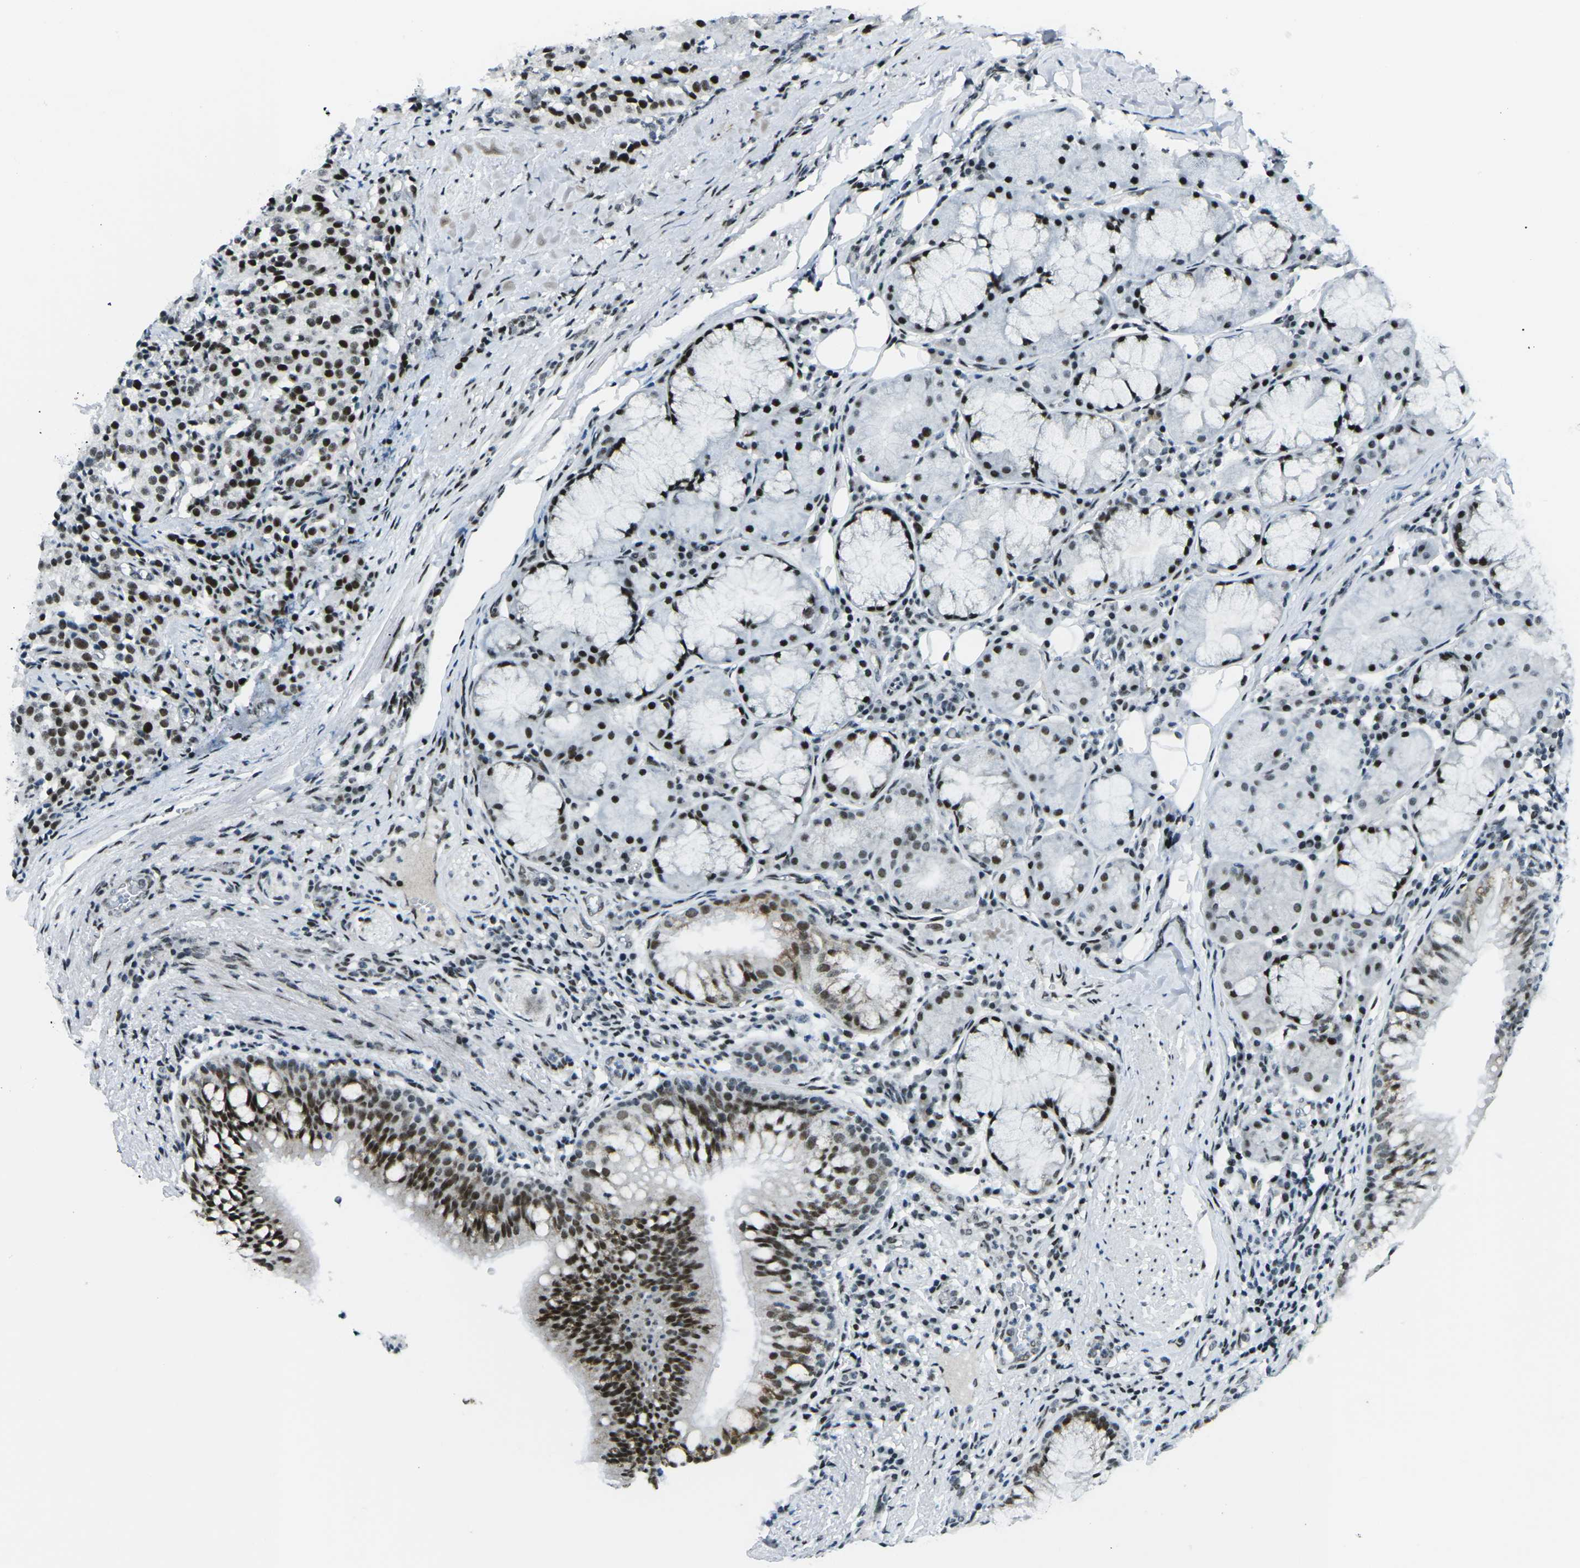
{"staining": {"intensity": "strong", "quantity": ">75%", "location": "nuclear"}, "tissue": "carcinoid", "cell_type": "Tumor cells", "image_type": "cancer", "snomed": [{"axis": "morphology", "description": "Carcinoid, malignant, NOS"}, {"axis": "topography", "description": "Lung"}], "caption": "Strong nuclear staining for a protein is seen in approximately >75% of tumor cells of carcinoid (malignant) using IHC.", "gene": "RBL2", "patient": {"sex": "male", "age": 30}}